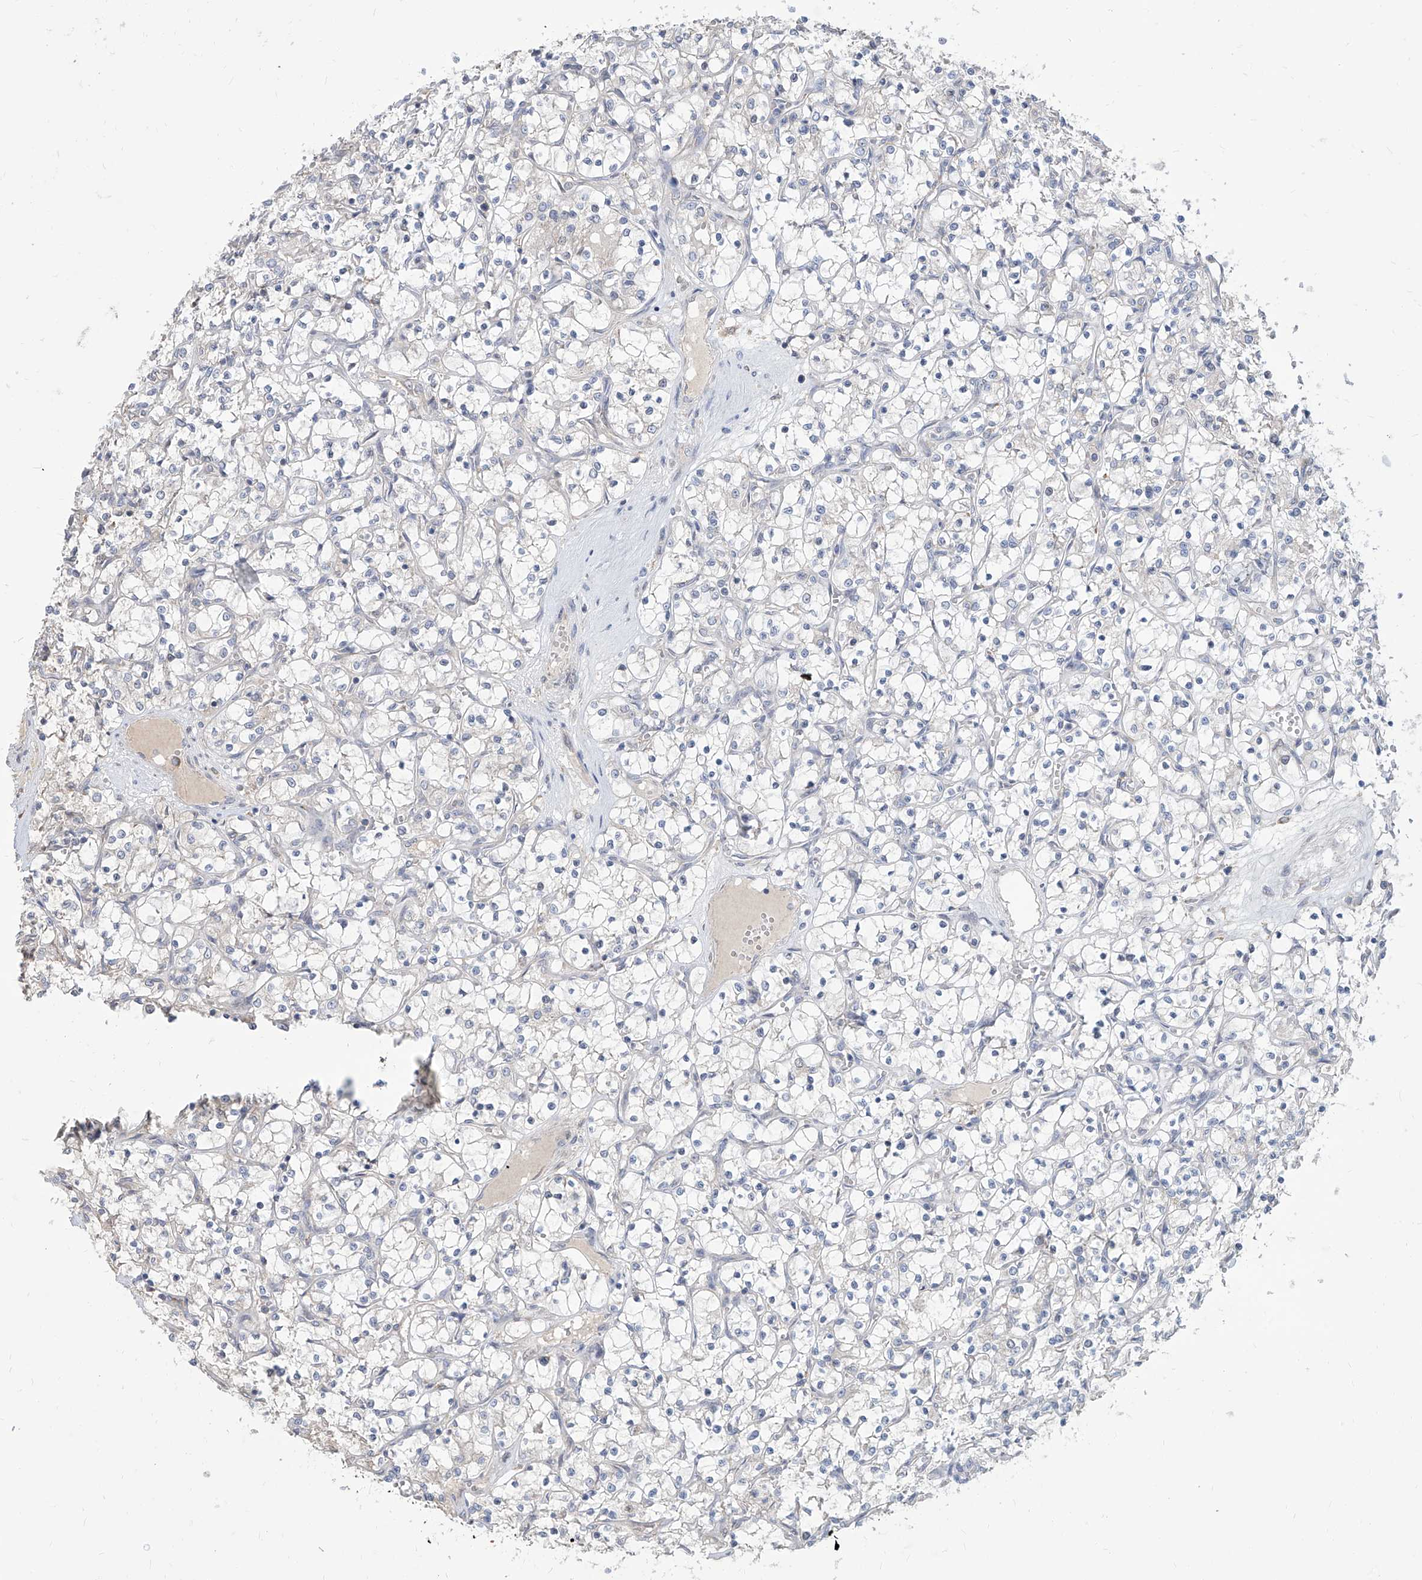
{"staining": {"intensity": "negative", "quantity": "none", "location": "none"}, "tissue": "renal cancer", "cell_type": "Tumor cells", "image_type": "cancer", "snomed": [{"axis": "morphology", "description": "Adenocarcinoma, NOS"}, {"axis": "topography", "description": "Kidney"}], "caption": "Image shows no significant protein staining in tumor cells of renal adenocarcinoma.", "gene": "FAM83B", "patient": {"sex": "female", "age": 69}}